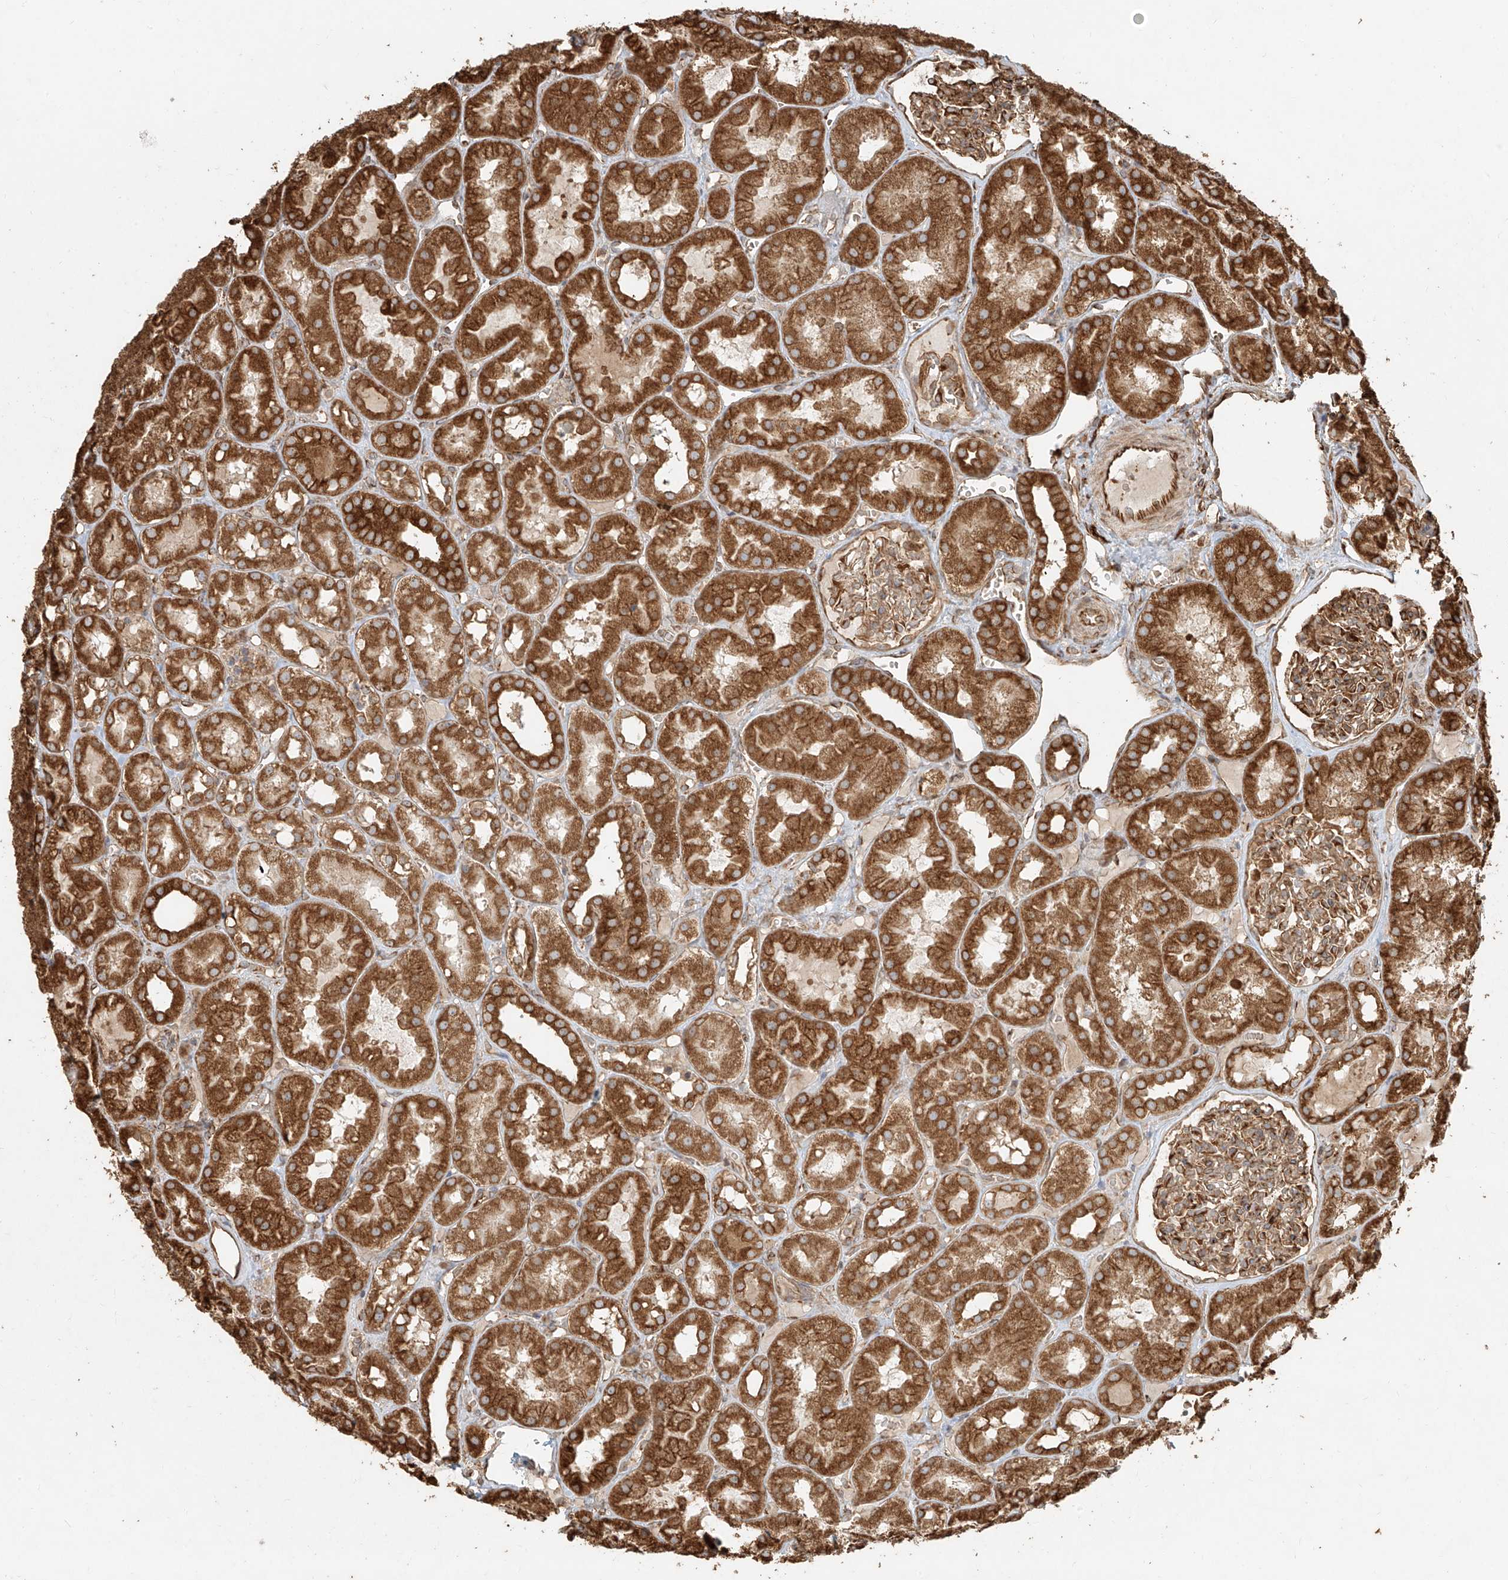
{"staining": {"intensity": "moderate", "quantity": "25%-75%", "location": "cytoplasmic/membranous"}, "tissue": "kidney", "cell_type": "Cells in glomeruli", "image_type": "normal", "snomed": [{"axis": "morphology", "description": "Normal tissue, NOS"}, {"axis": "topography", "description": "Kidney"}], "caption": "Kidney stained with immunohistochemistry reveals moderate cytoplasmic/membranous positivity in approximately 25%-75% of cells in glomeruli.", "gene": "EFNB1", "patient": {"sex": "male", "age": 16}}